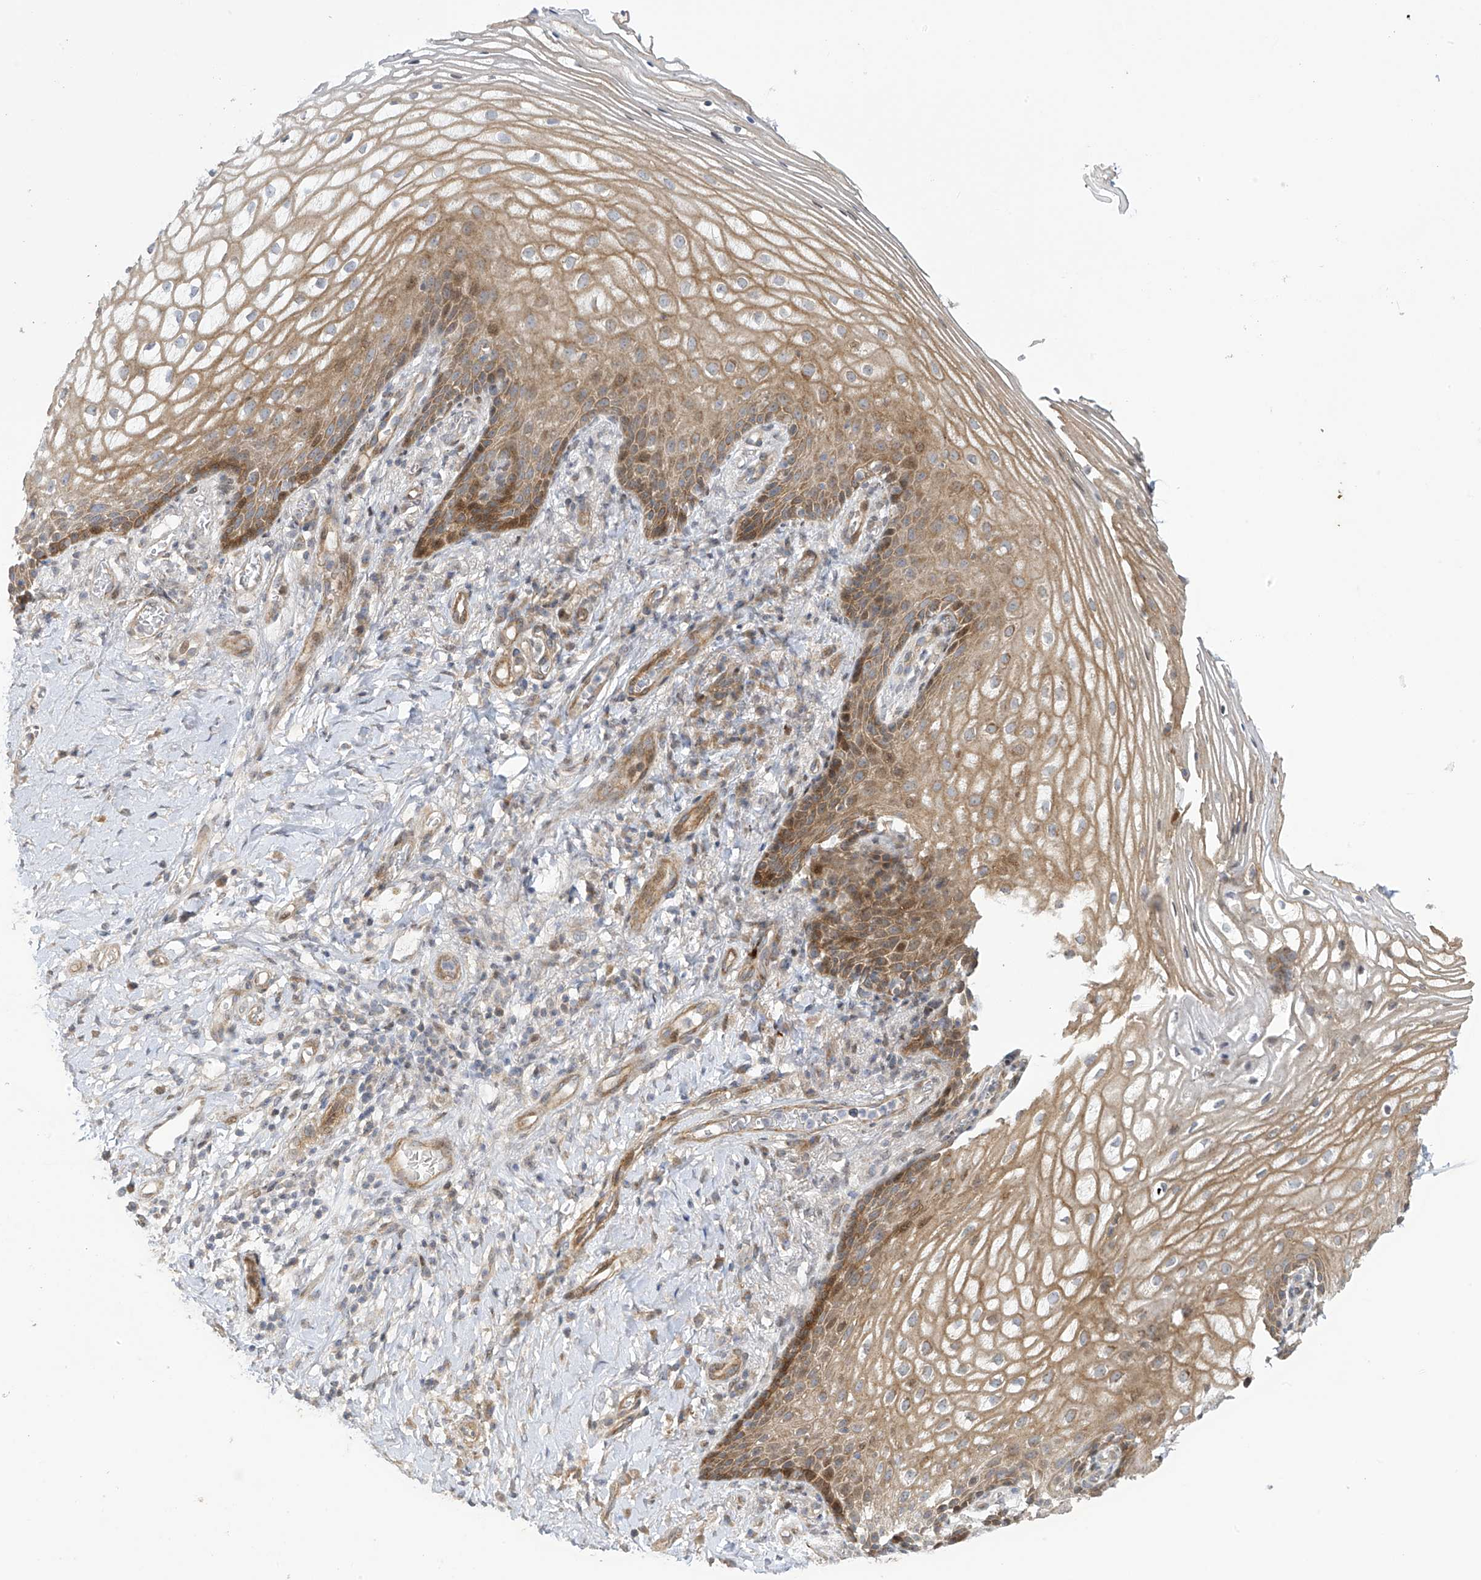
{"staining": {"intensity": "moderate", "quantity": ">75%", "location": "cytoplasmic/membranous"}, "tissue": "vagina", "cell_type": "Squamous epithelial cells", "image_type": "normal", "snomed": [{"axis": "morphology", "description": "Normal tissue, NOS"}, {"axis": "topography", "description": "Vagina"}], "caption": "Brown immunohistochemical staining in benign vagina demonstrates moderate cytoplasmic/membranous expression in about >75% of squamous epithelial cells. The staining was performed using DAB, with brown indicating positive protein expression. Nuclei are stained blue with hematoxylin.", "gene": "ZNF641", "patient": {"sex": "female", "age": 60}}